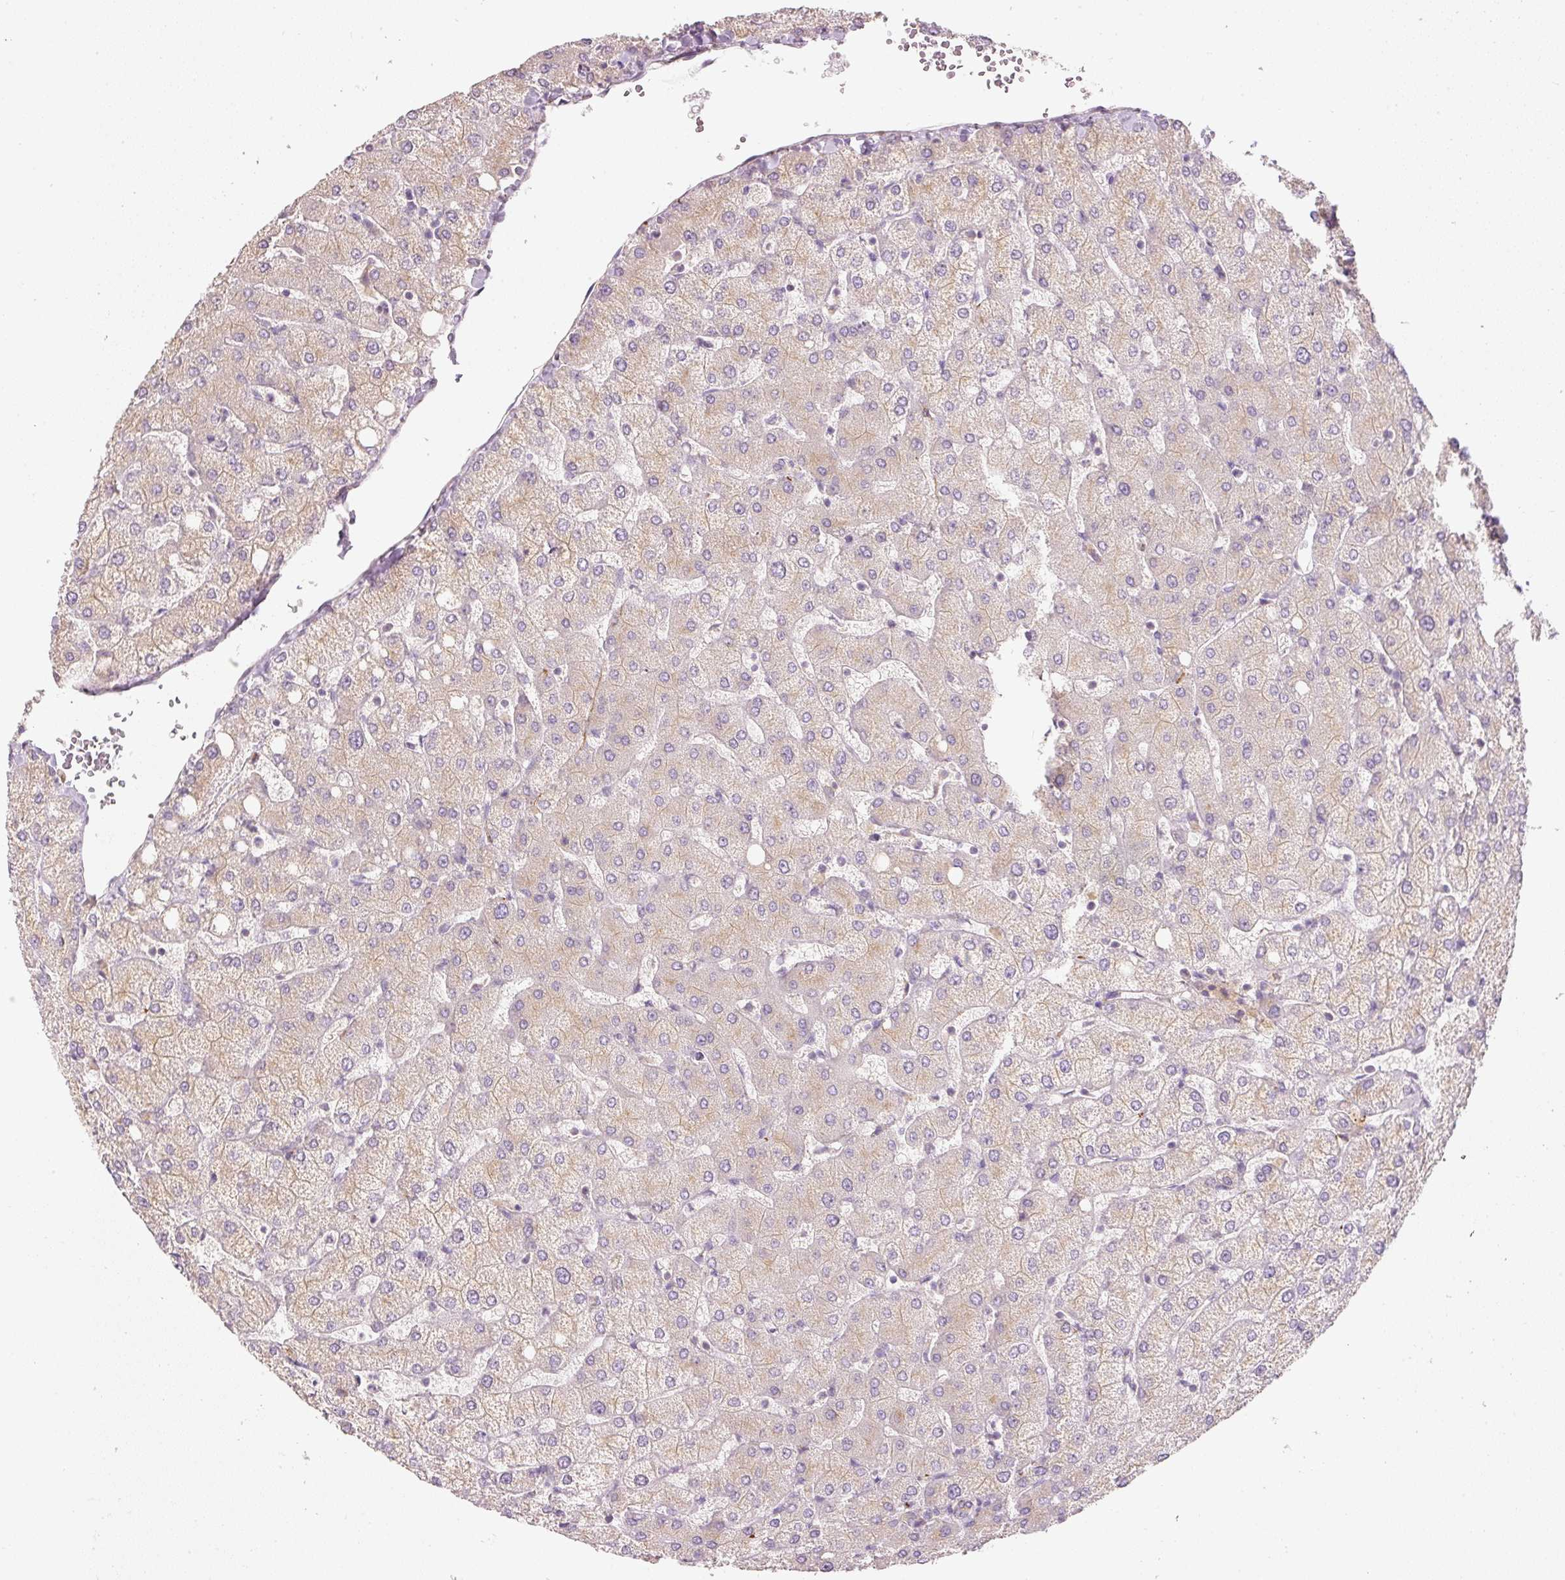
{"staining": {"intensity": "negative", "quantity": "none", "location": "none"}, "tissue": "liver", "cell_type": "Cholangiocytes", "image_type": "normal", "snomed": [{"axis": "morphology", "description": "Normal tissue, NOS"}, {"axis": "topography", "description": "Liver"}], "caption": "Liver was stained to show a protein in brown. There is no significant positivity in cholangiocytes.", "gene": "RNF167", "patient": {"sex": "female", "age": 54}}